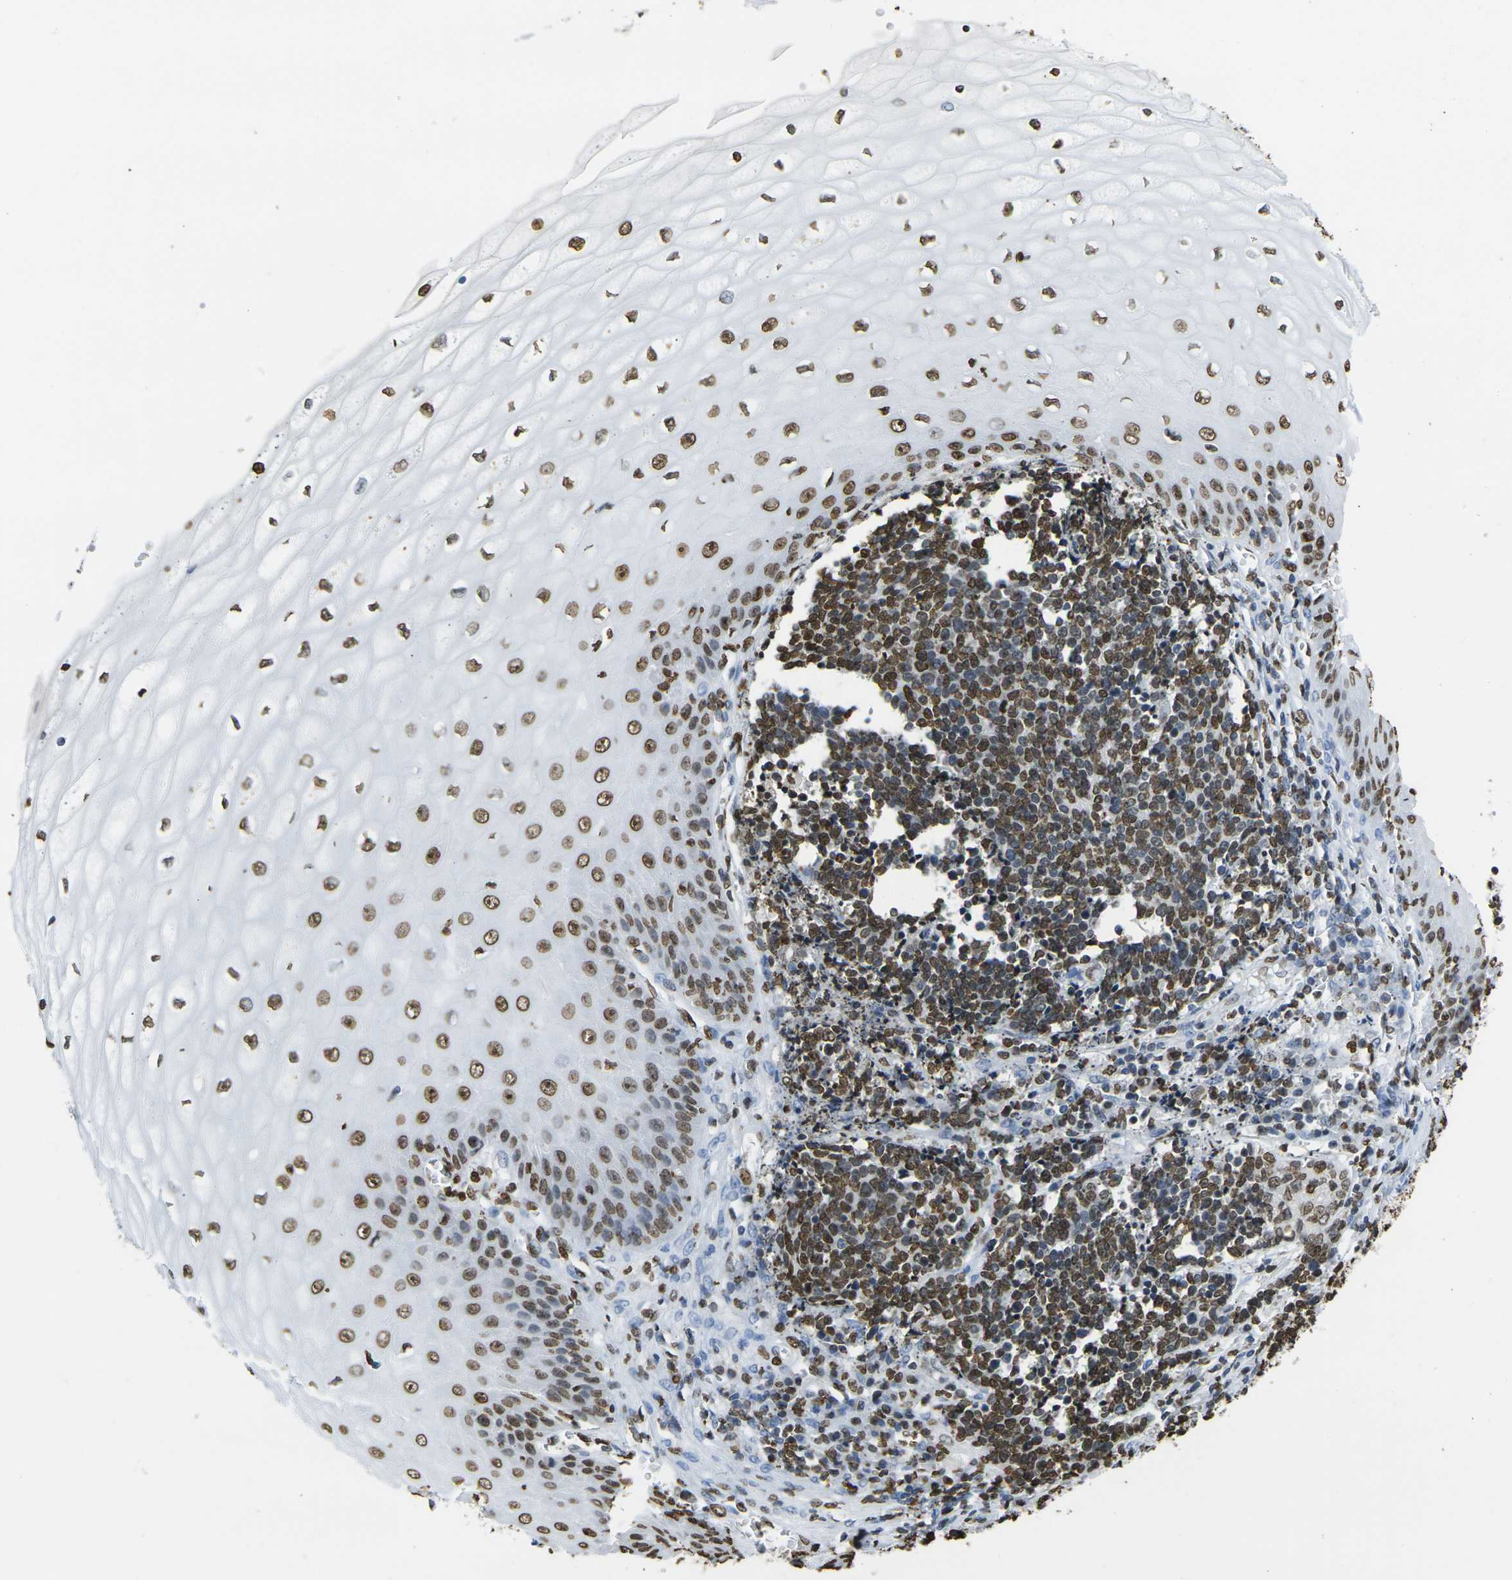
{"staining": {"intensity": "strong", "quantity": ">75%", "location": "nuclear"}, "tissue": "cervical cancer", "cell_type": "Tumor cells", "image_type": "cancer", "snomed": [{"axis": "morphology", "description": "Squamous cell carcinoma, NOS"}, {"axis": "topography", "description": "Cervix"}], "caption": "Cervical cancer (squamous cell carcinoma) stained with IHC reveals strong nuclear positivity in about >75% of tumor cells. The staining was performed using DAB (3,3'-diaminobenzidine), with brown indicating positive protein expression. Nuclei are stained blue with hematoxylin.", "gene": "DRAXIN", "patient": {"sex": "female", "age": 35}}